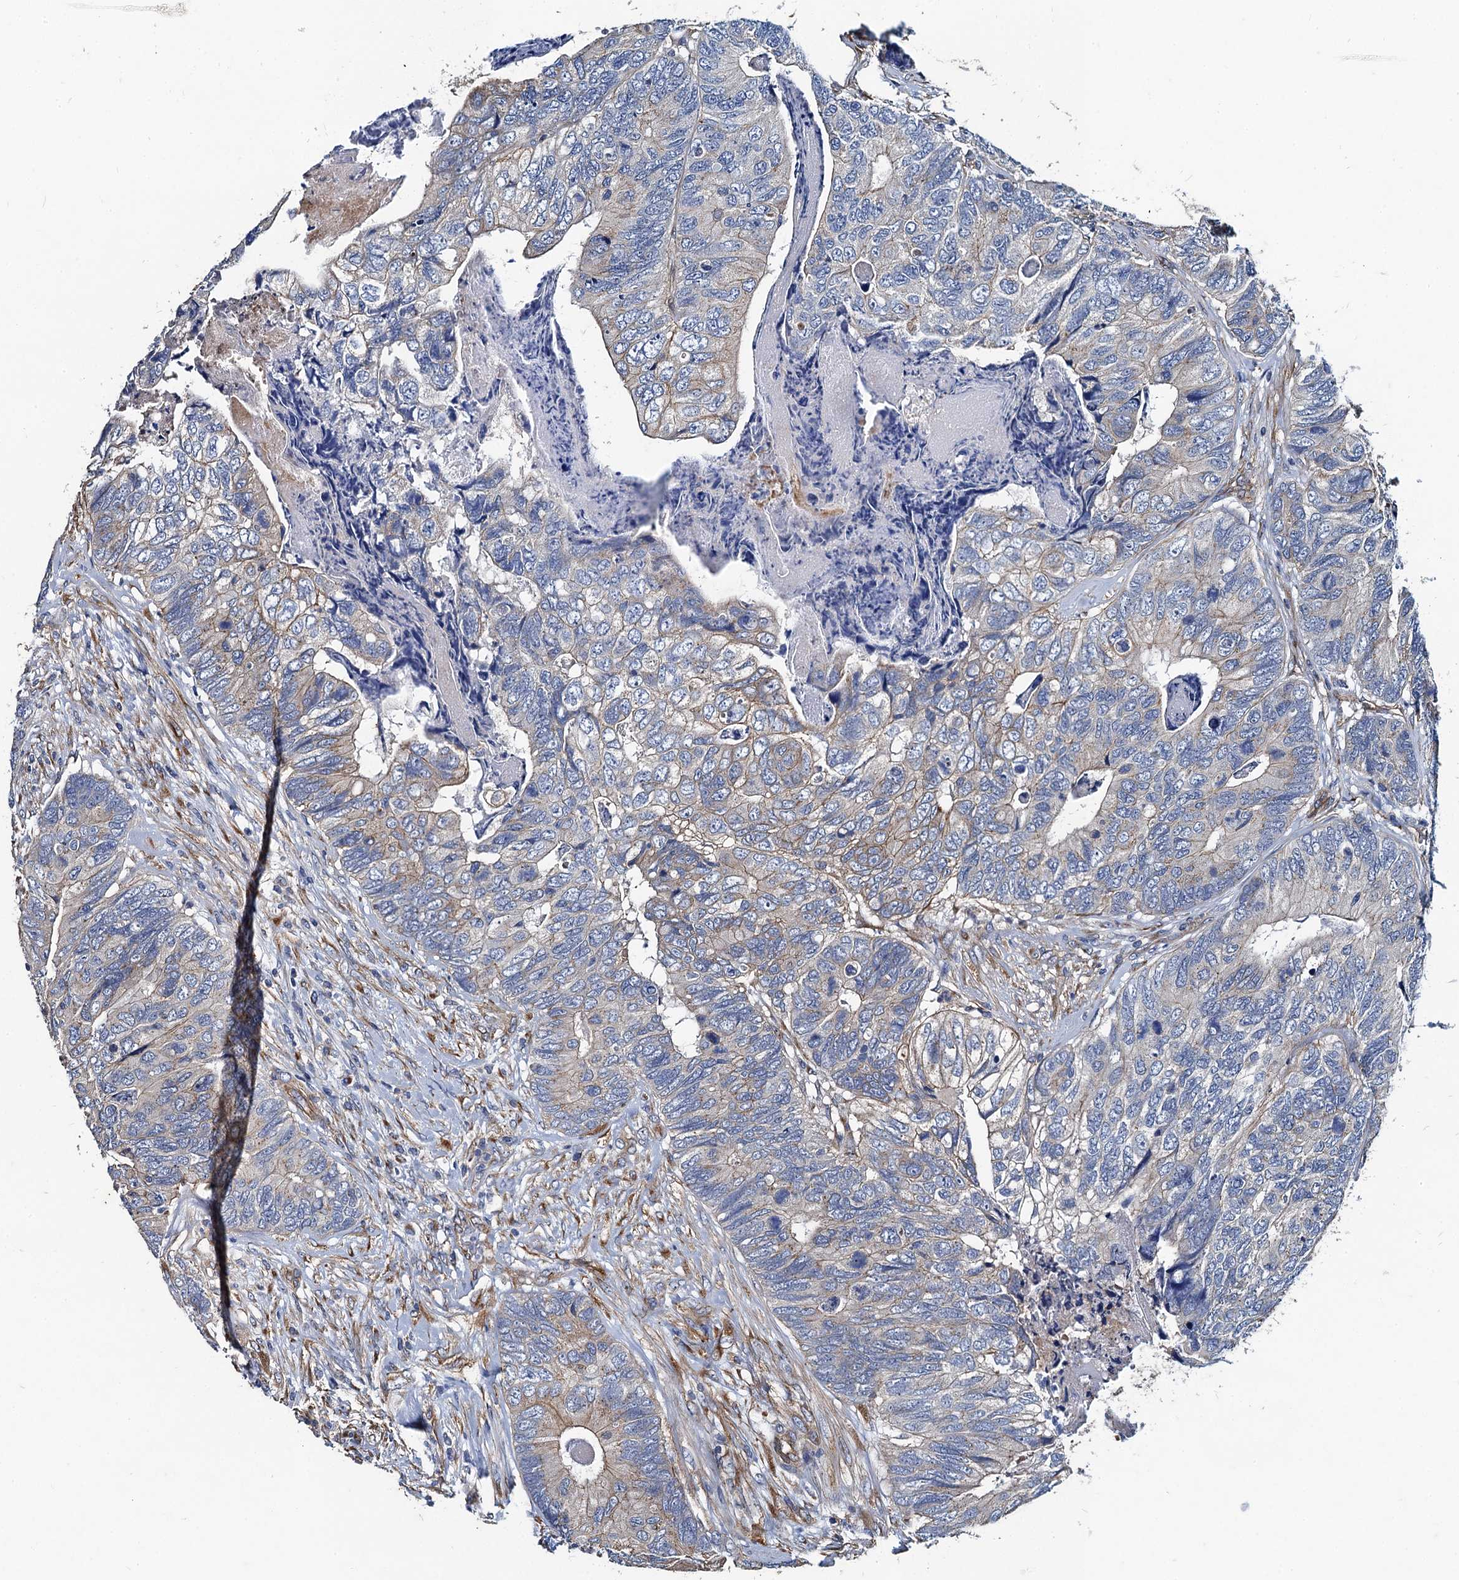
{"staining": {"intensity": "moderate", "quantity": "<25%", "location": "cytoplasmic/membranous"}, "tissue": "colorectal cancer", "cell_type": "Tumor cells", "image_type": "cancer", "snomed": [{"axis": "morphology", "description": "Adenocarcinoma, NOS"}, {"axis": "topography", "description": "Colon"}], "caption": "Colorectal adenocarcinoma was stained to show a protein in brown. There is low levels of moderate cytoplasmic/membranous staining in approximately <25% of tumor cells.", "gene": "NGRN", "patient": {"sex": "female", "age": 67}}